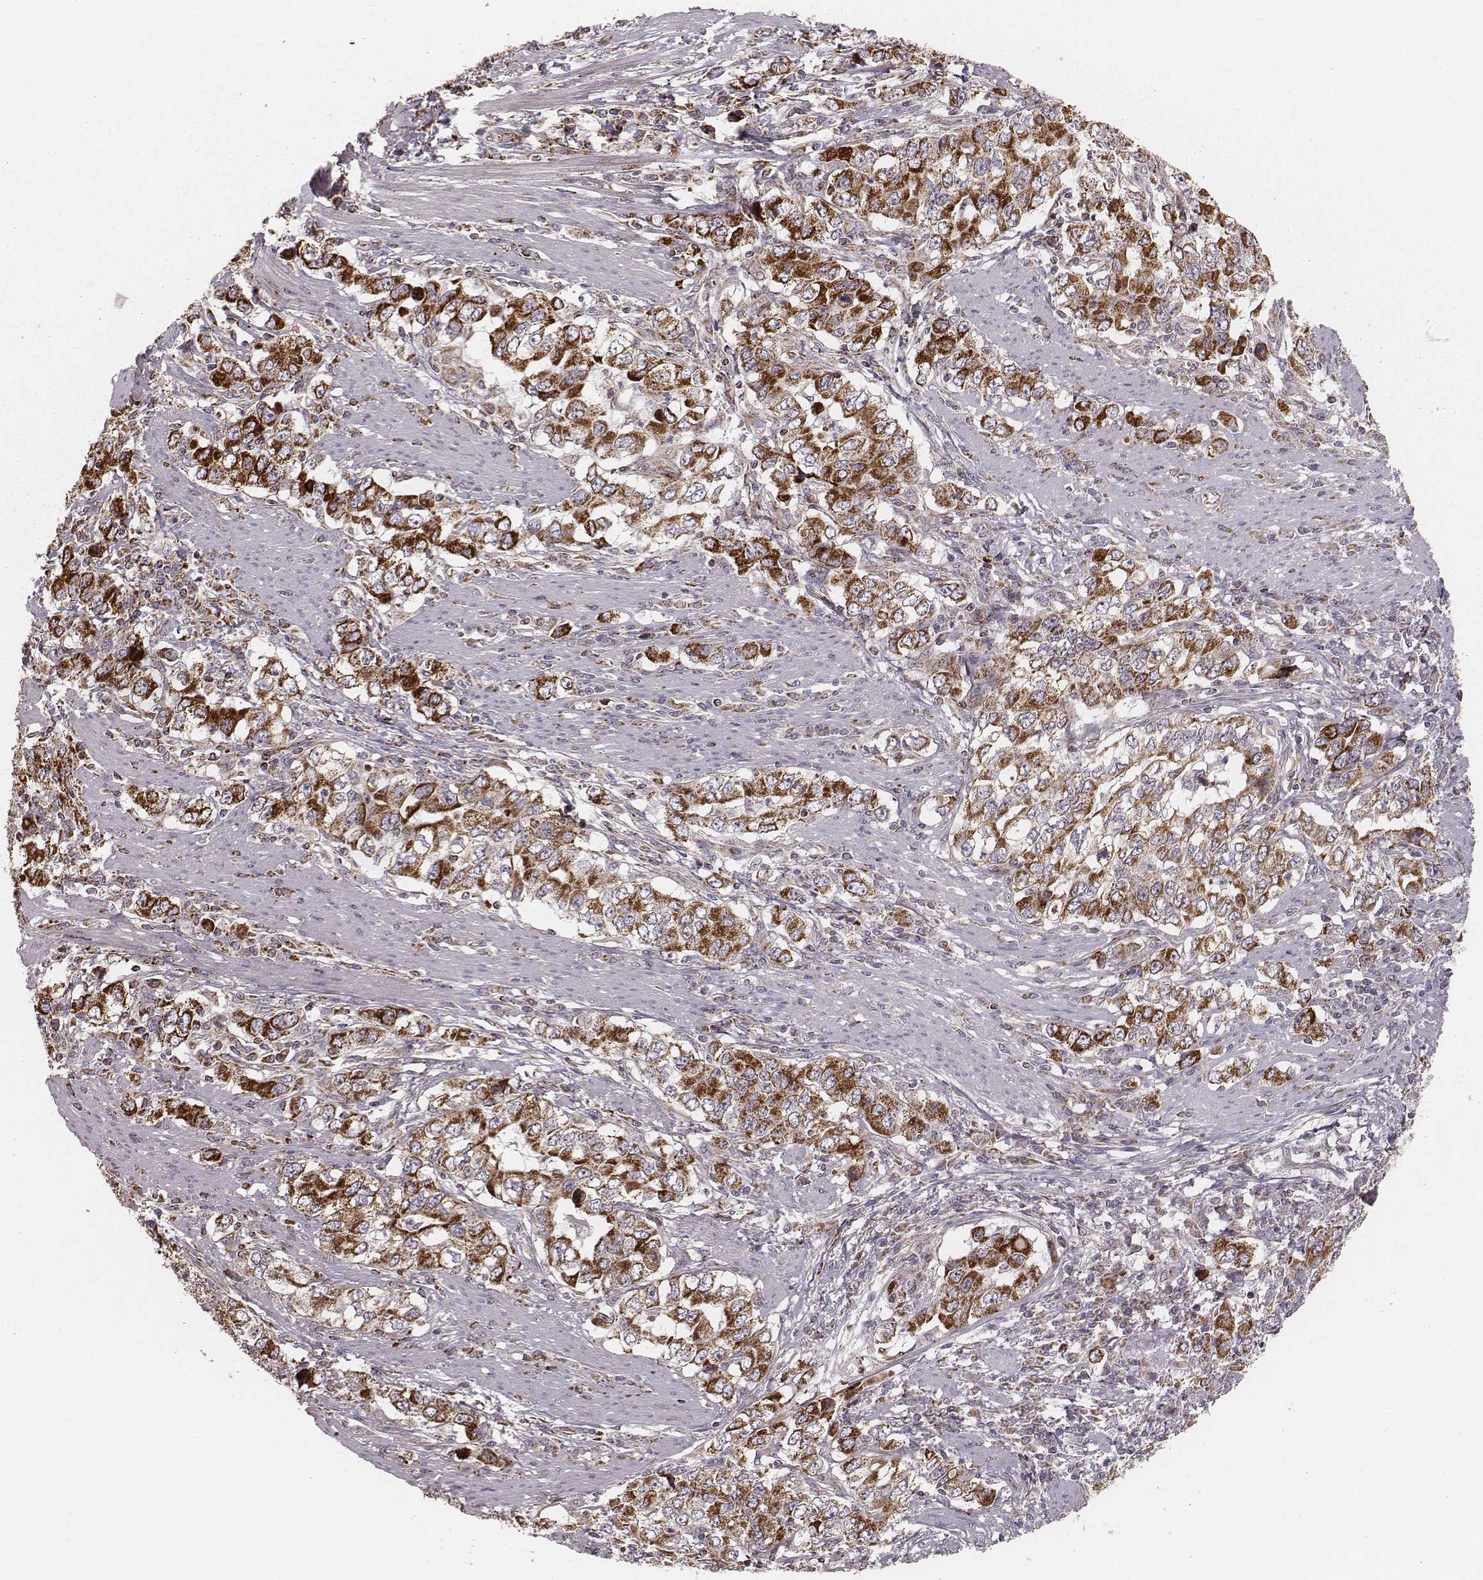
{"staining": {"intensity": "strong", "quantity": ">75%", "location": "cytoplasmic/membranous"}, "tissue": "stomach cancer", "cell_type": "Tumor cells", "image_type": "cancer", "snomed": [{"axis": "morphology", "description": "Adenocarcinoma, NOS"}, {"axis": "topography", "description": "Stomach, lower"}], "caption": "Stomach cancer (adenocarcinoma) tissue displays strong cytoplasmic/membranous positivity in approximately >75% of tumor cells, visualized by immunohistochemistry.", "gene": "TUFM", "patient": {"sex": "female", "age": 72}}